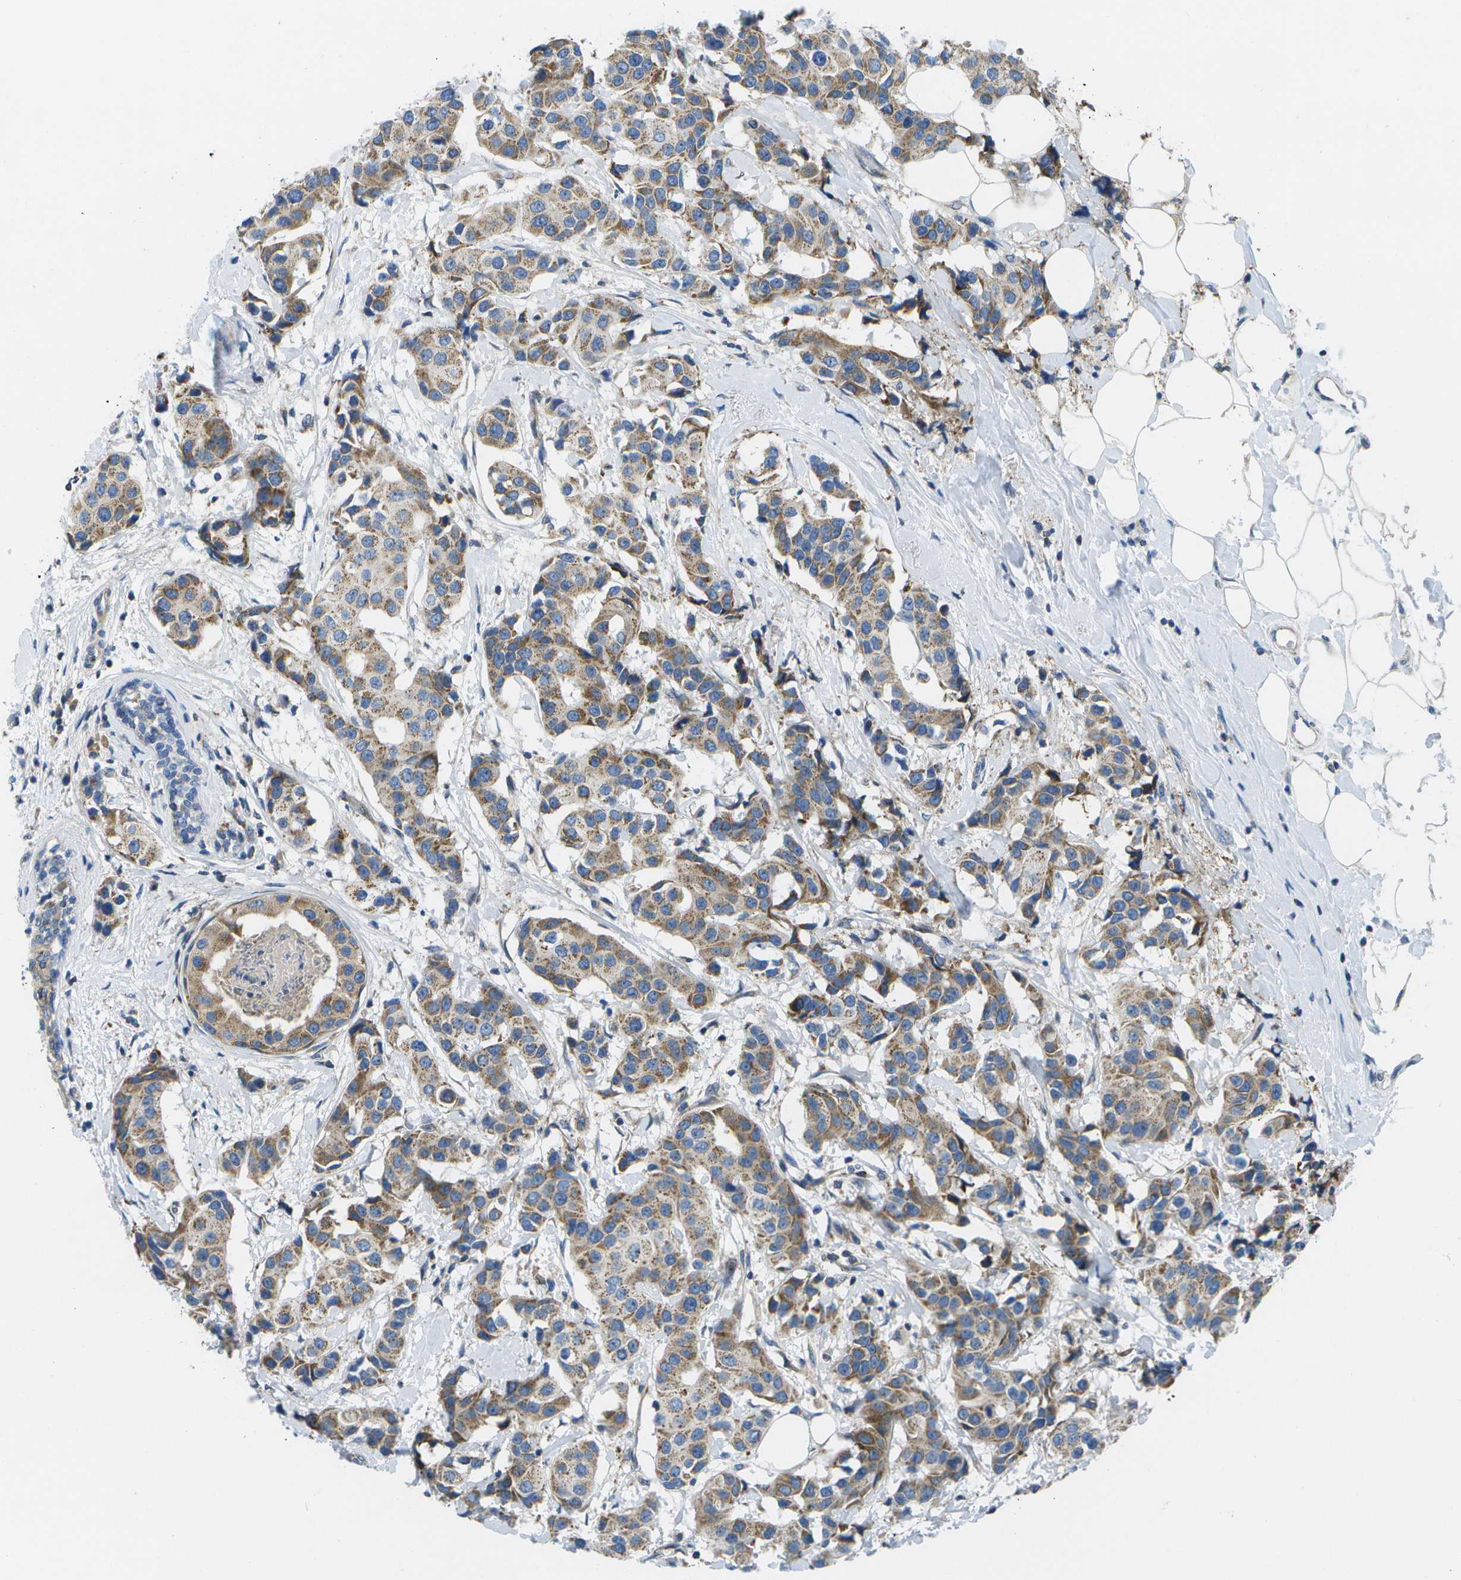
{"staining": {"intensity": "moderate", "quantity": ">75%", "location": "cytoplasmic/membranous"}, "tissue": "breast cancer", "cell_type": "Tumor cells", "image_type": "cancer", "snomed": [{"axis": "morphology", "description": "Normal tissue, NOS"}, {"axis": "morphology", "description": "Duct carcinoma"}, {"axis": "topography", "description": "Breast"}], "caption": "A brown stain shows moderate cytoplasmic/membranous expression of a protein in human breast cancer tumor cells.", "gene": "GDF5", "patient": {"sex": "female", "age": 39}}